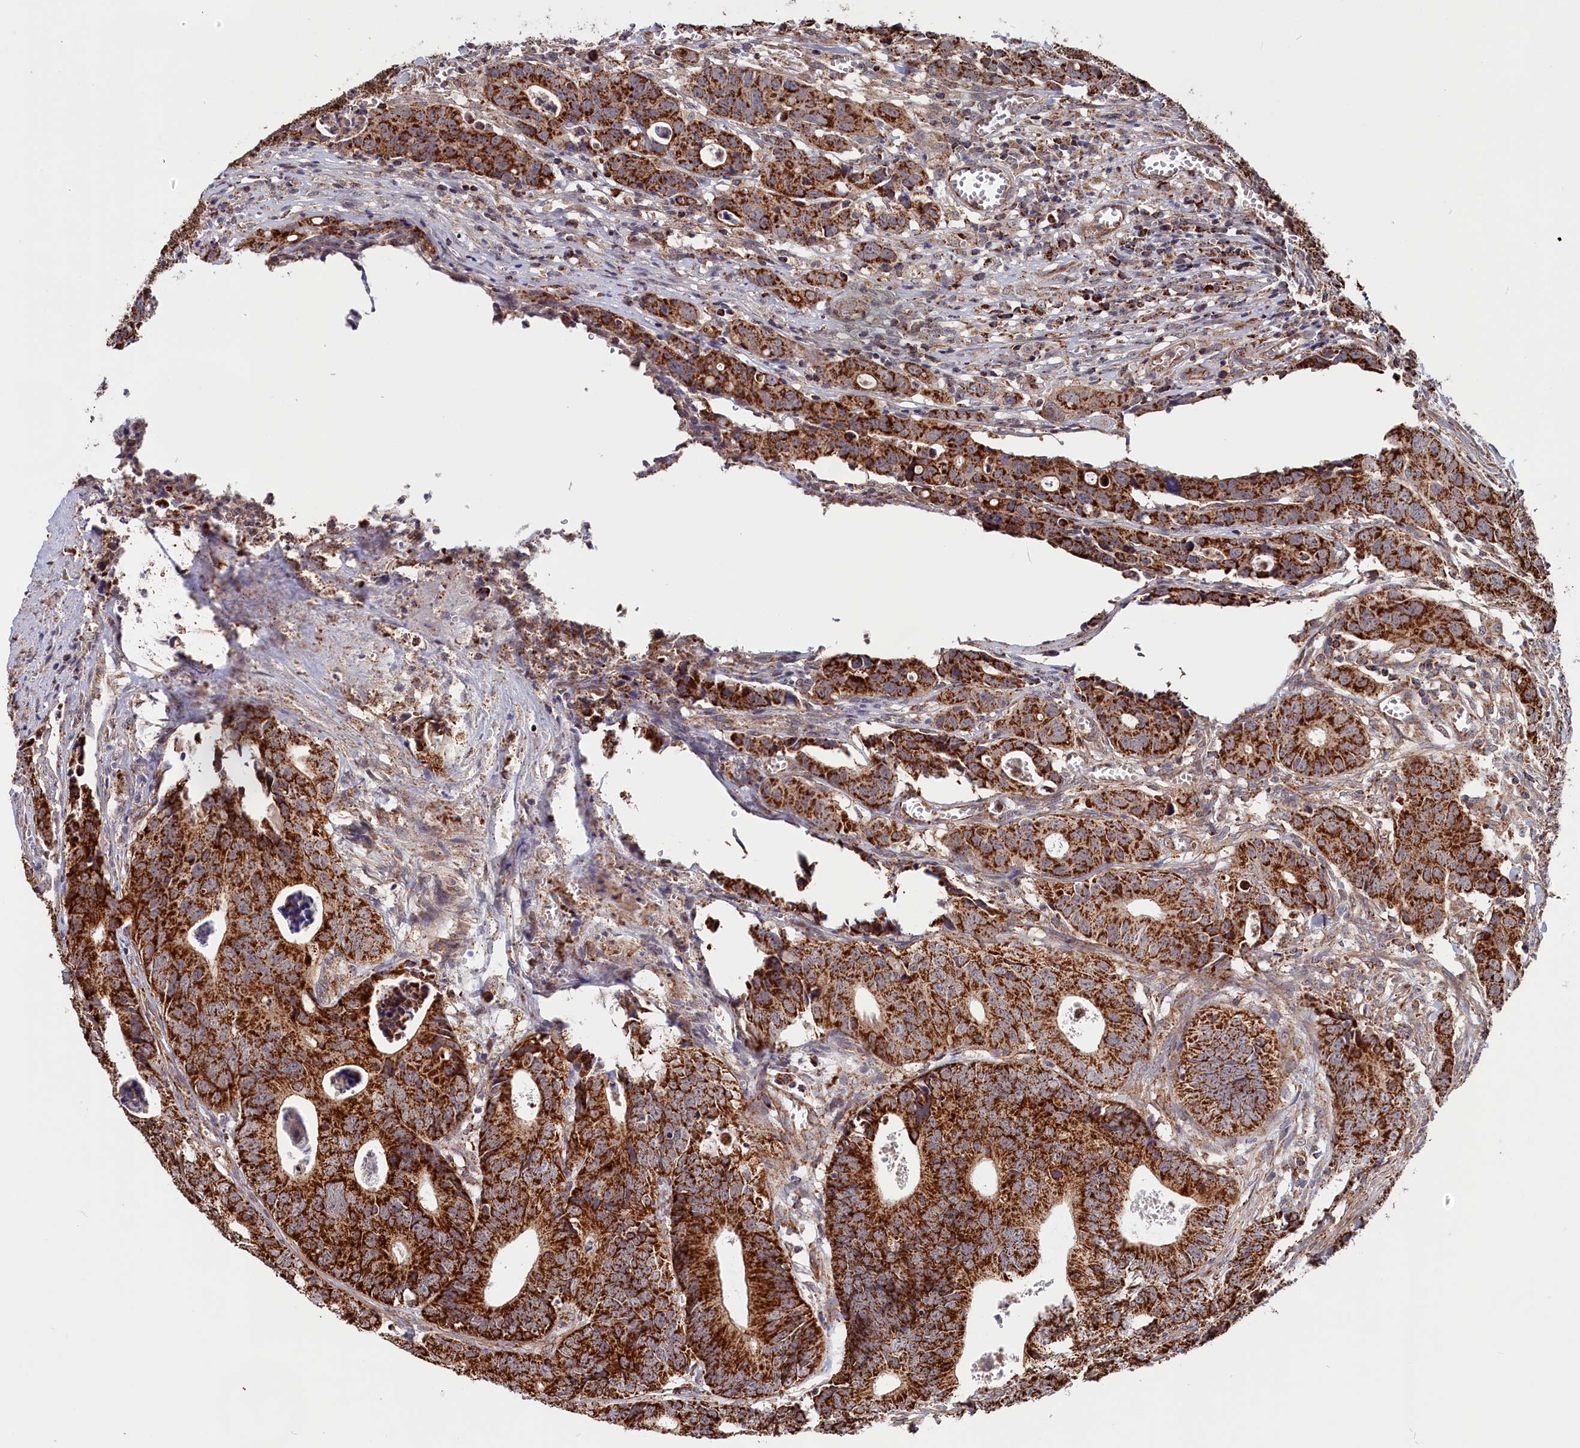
{"staining": {"intensity": "strong", "quantity": ">75%", "location": "cytoplasmic/membranous"}, "tissue": "colorectal cancer", "cell_type": "Tumor cells", "image_type": "cancer", "snomed": [{"axis": "morphology", "description": "Adenocarcinoma, NOS"}, {"axis": "topography", "description": "Colon"}], "caption": "Colorectal cancer stained for a protein (brown) displays strong cytoplasmic/membranous positive positivity in about >75% of tumor cells.", "gene": "MACROD1", "patient": {"sex": "female", "age": 57}}